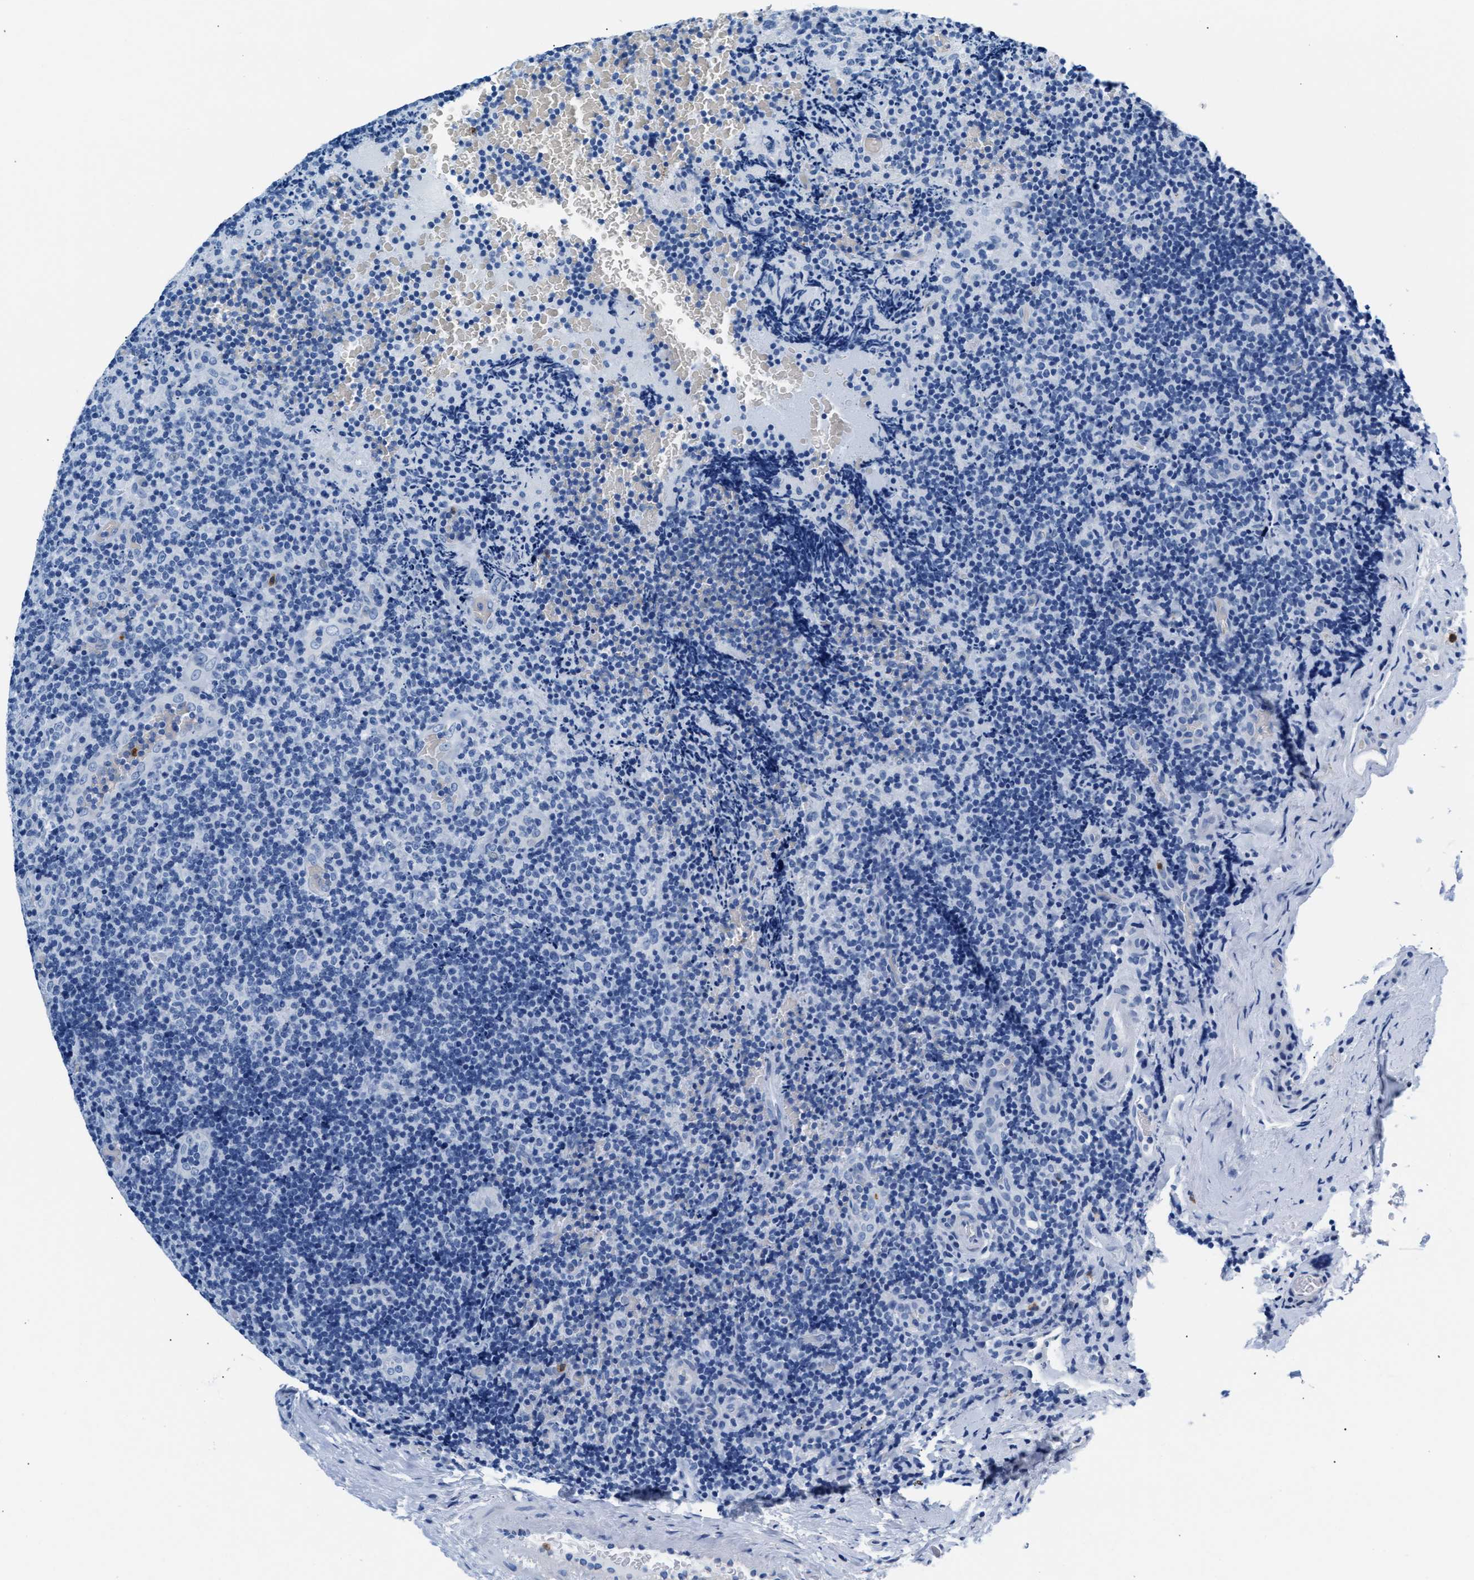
{"staining": {"intensity": "negative", "quantity": "none", "location": "none"}, "tissue": "lymphoma", "cell_type": "Tumor cells", "image_type": "cancer", "snomed": [{"axis": "morphology", "description": "Malignant lymphoma, non-Hodgkin's type, High grade"}, {"axis": "topography", "description": "Tonsil"}], "caption": "Immunohistochemistry (IHC) image of human lymphoma stained for a protein (brown), which exhibits no staining in tumor cells.", "gene": "MMP8", "patient": {"sex": "female", "age": 36}}